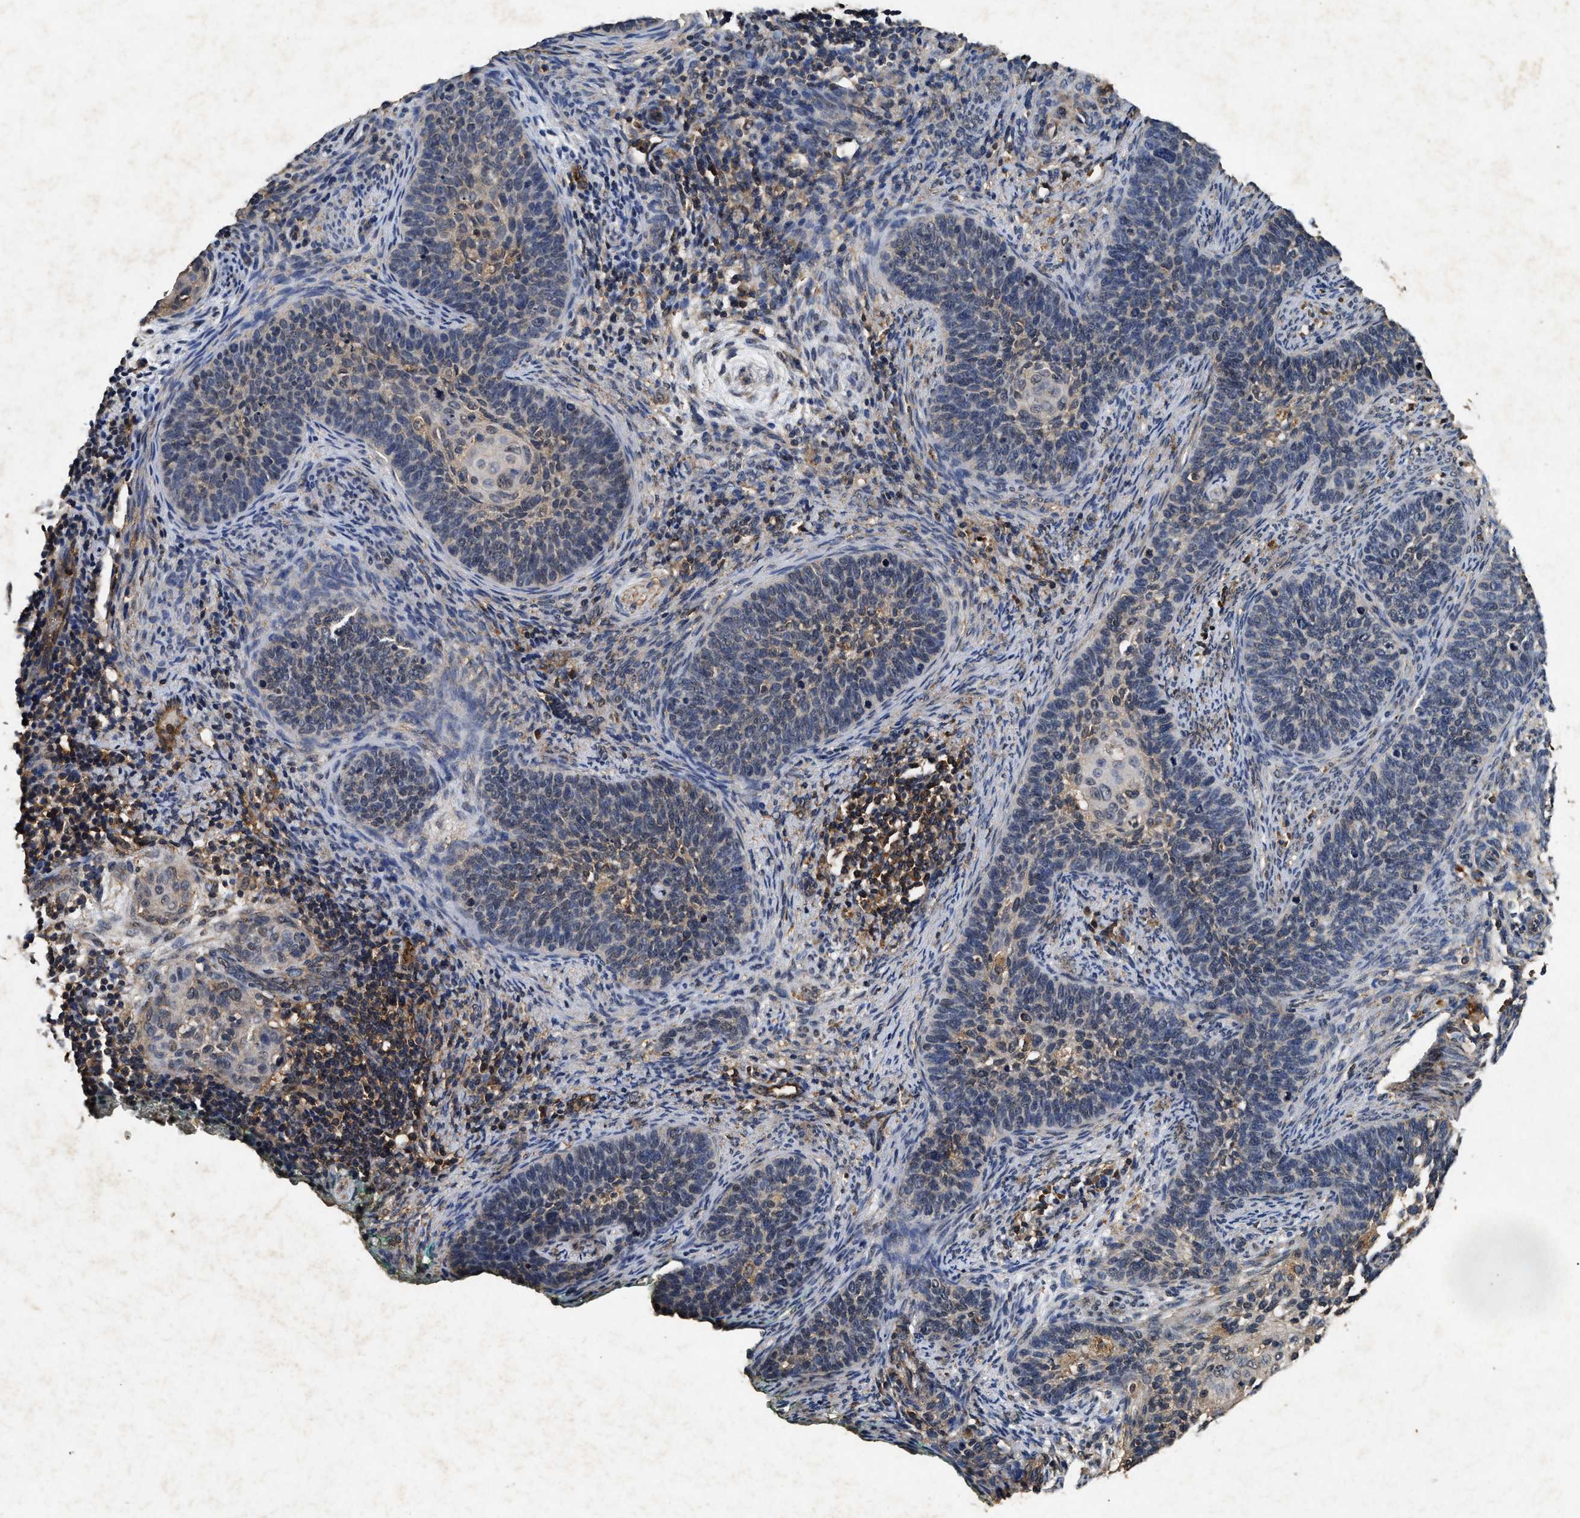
{"staining": {"intensity": "weak", "quantity": "<25%", "location": "cytoplasmic/membranous"}, "tissue": "cervical cancer", "cell_type": "Tumor cells", "image_type": "cancer", "snomed": [{"axis": "morphology", "description": "Squamous cell carcinoma, NOS"}, {"axis": "topography", "description": "Cervix"}], "caption": "There is no significant positivity in tumor cells of squamous cell carcinoma (cervical). (DAB (3,3'-diaminobenzidine) IHC visualized using brightfield microscopy, high magnification).", "gene": "PDAP1", "patient": {"sex": "female", "age": 33}}